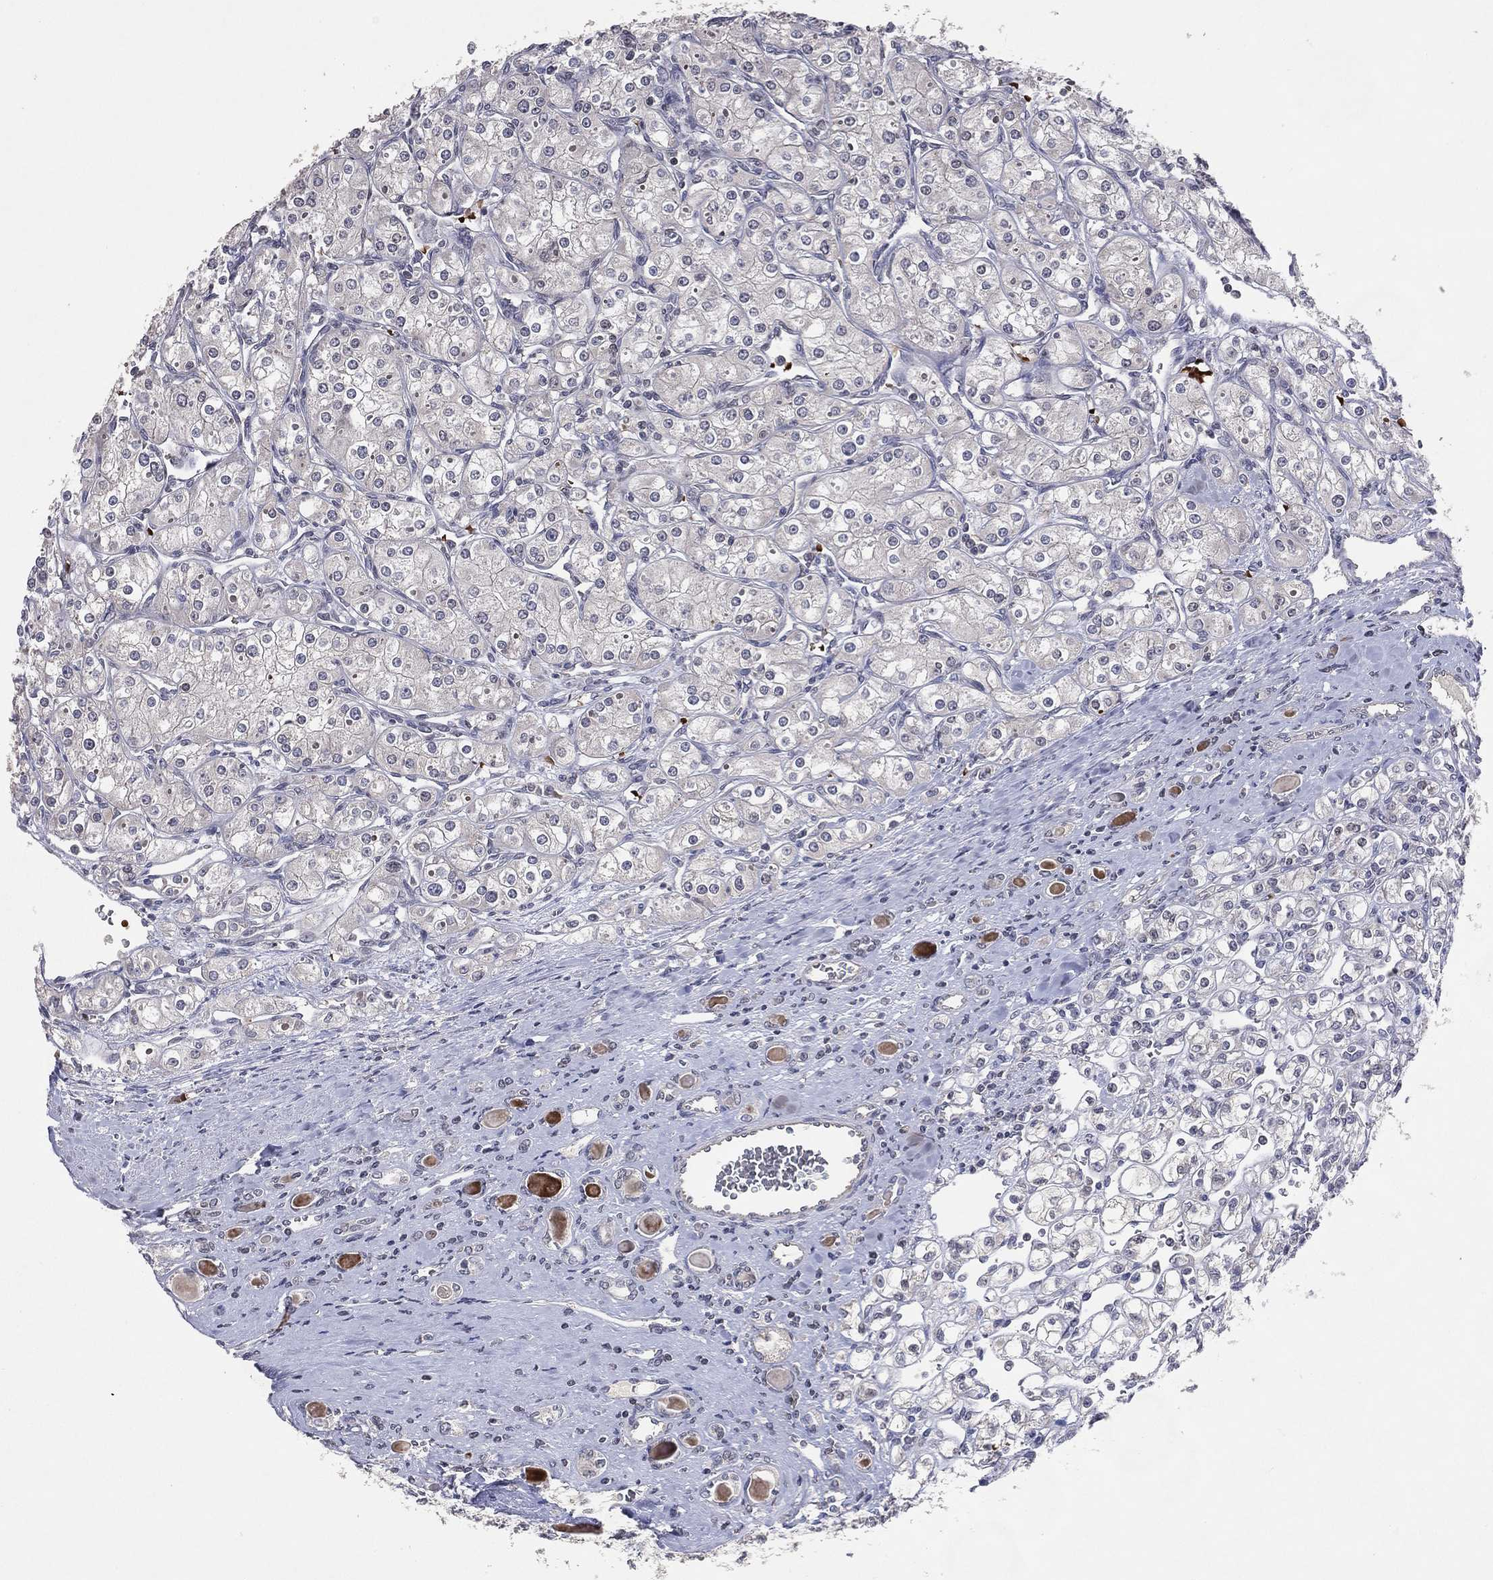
{"staining": {"intensity": "negative", "quantity": "none", "location": "none"}, "tissue": "renal cancer", "cell_type": "Tumor cells", "image_type": "cancer", "snomed": [{"axis": "morphology", "description": "Adenocarcinoma, NOS"}, {"axis": "topography", "description": "Kidney"}], "caption": "Immunohistochemical staining of human renal cancer (adenocarcinoma) reveals no significant staining in tumor cells. (Brightfield microscopy of DAB (3,3'-diaminobenzidine) immunohistochemistry at high magnification).", "gene": "DNAH7", "patient": {"sex": "male", "age": 77}}